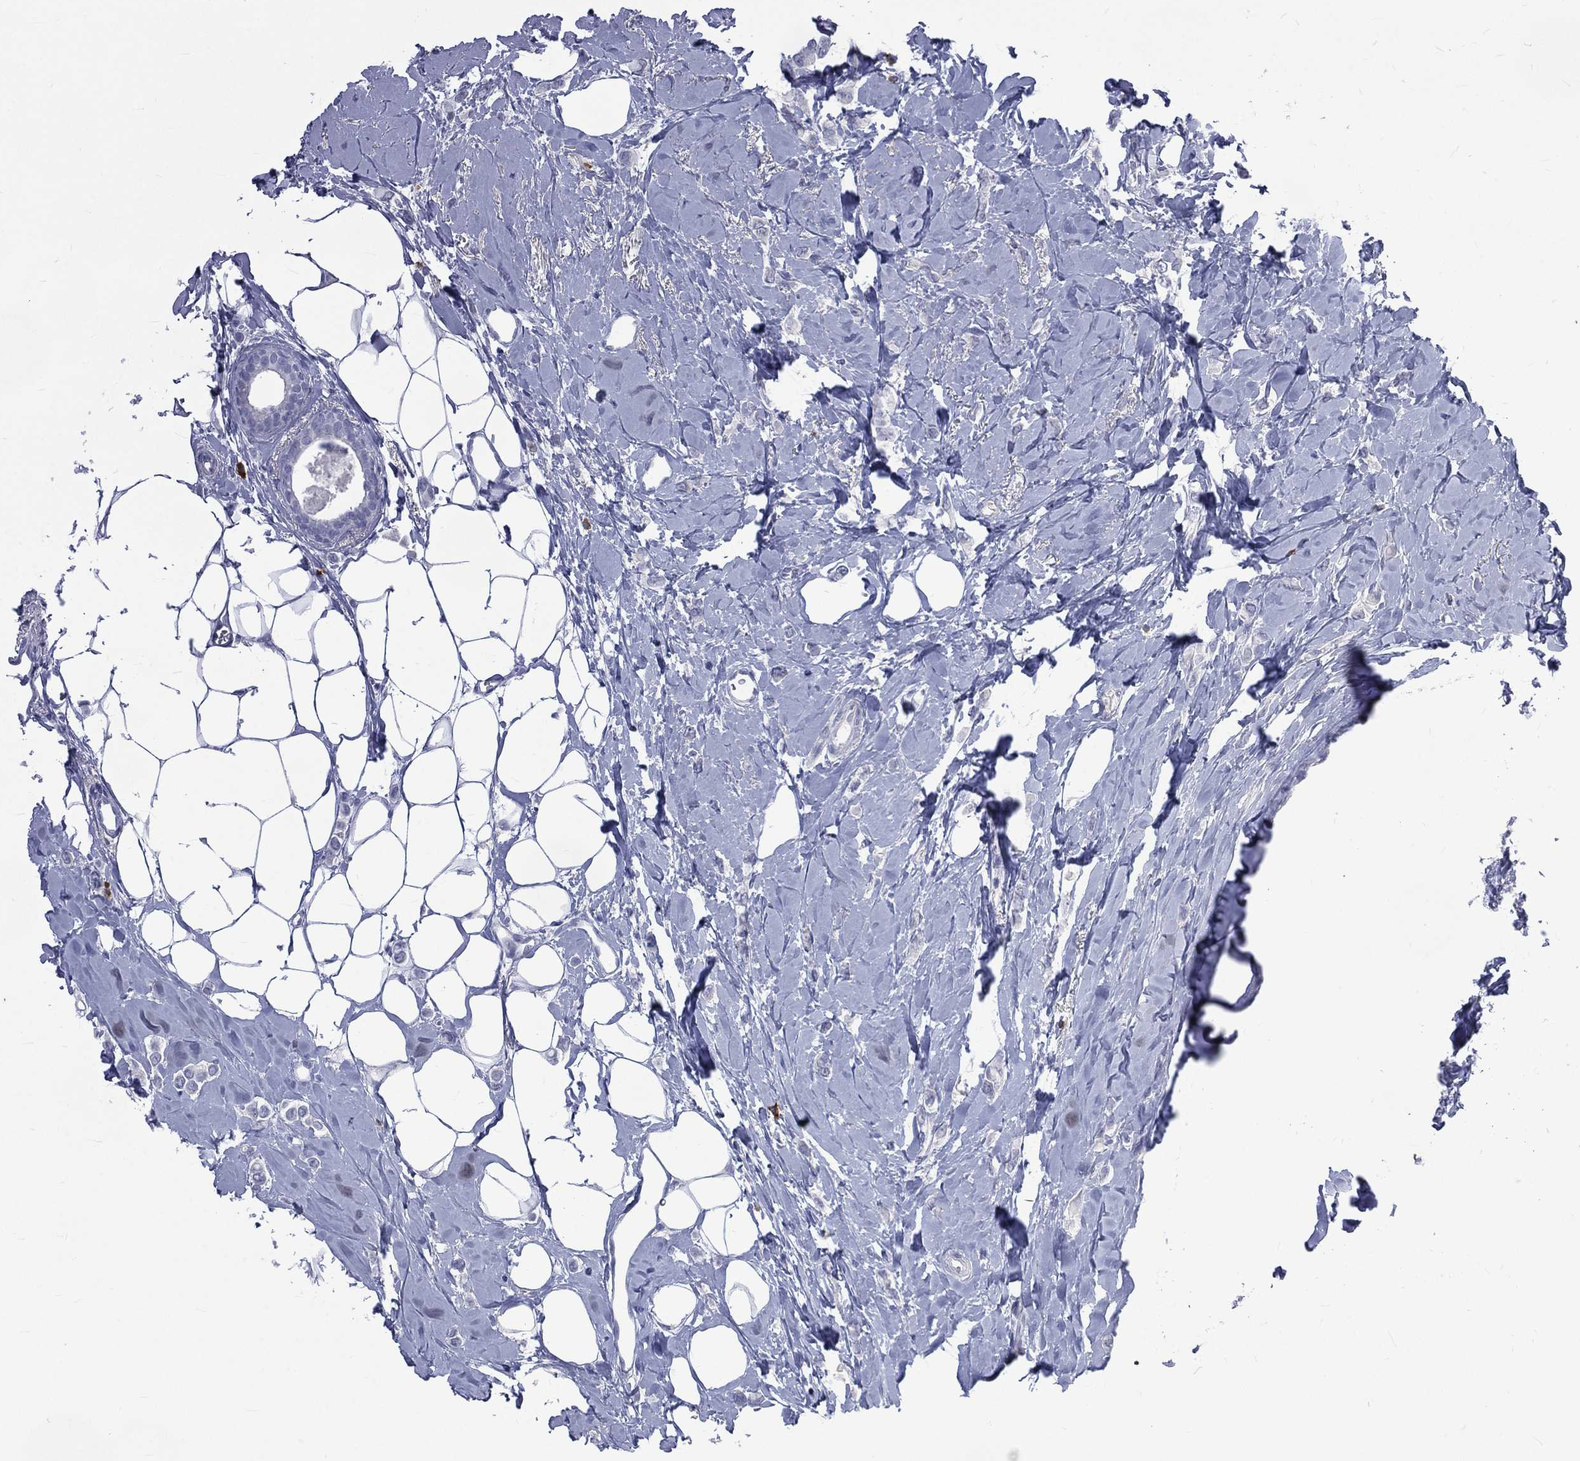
{"staining": {"intensity": "negative", "quantity": "none", "location": "none"}, "tissue": "breast cancer", "cell_type": "Tumor cells", "image_type": "cancer", "snomed": [{"axis": "morphology", "description": "Lobular carcinoma"}, {"axis": "topography", "description": "Breast"}], "caption": "DAB (3,3'-diaminobenzidine) immunohistochemical staining of lobular carcinoma (breast) demonstrates no significant expression in tumor cells.", "gene": "ELANE", "patient": {"sex": "female", "age": 66}}